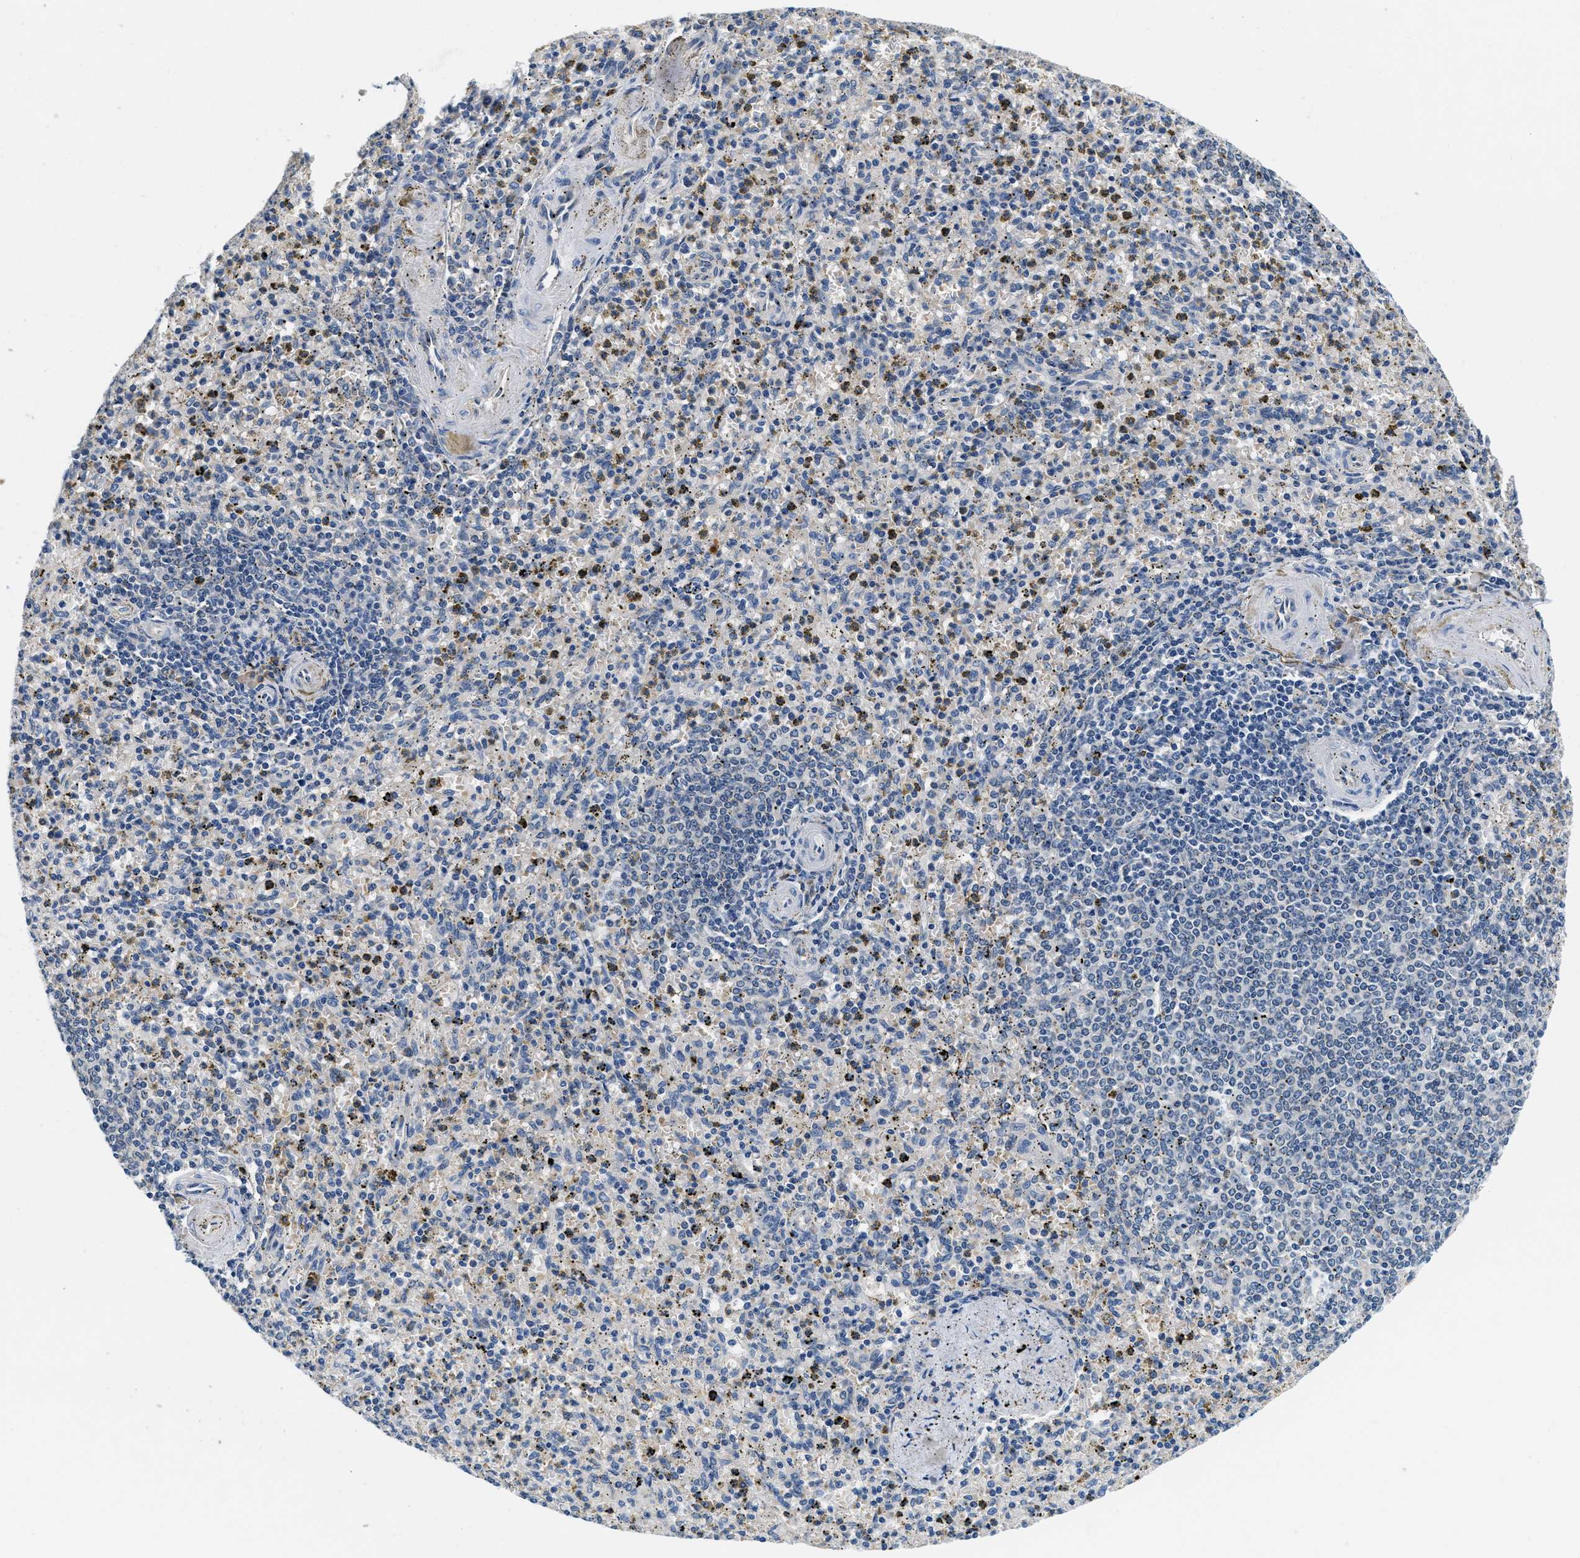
{"staining": {"intensity": "moderate", "quantity": "<25%", "location": "cytoplasmic/membranous"}, "tissue": "spleen", "cell_type": "Cells in red pulp", "image_type": "normal", "snomed": [{"axis": "morphology", "description": "Normal tissue, NOS"}, {"axis": "topography", "description": "Spleen"}], "caption": "This photomicrograph displays IHC staining of unremarkable human spleen, with low moderate cytoplasmic/membranous expression in about <25% of cells in red pulp.", "gene": "ALDH3A2", "patient": {"sex": "male", "age": 72}}